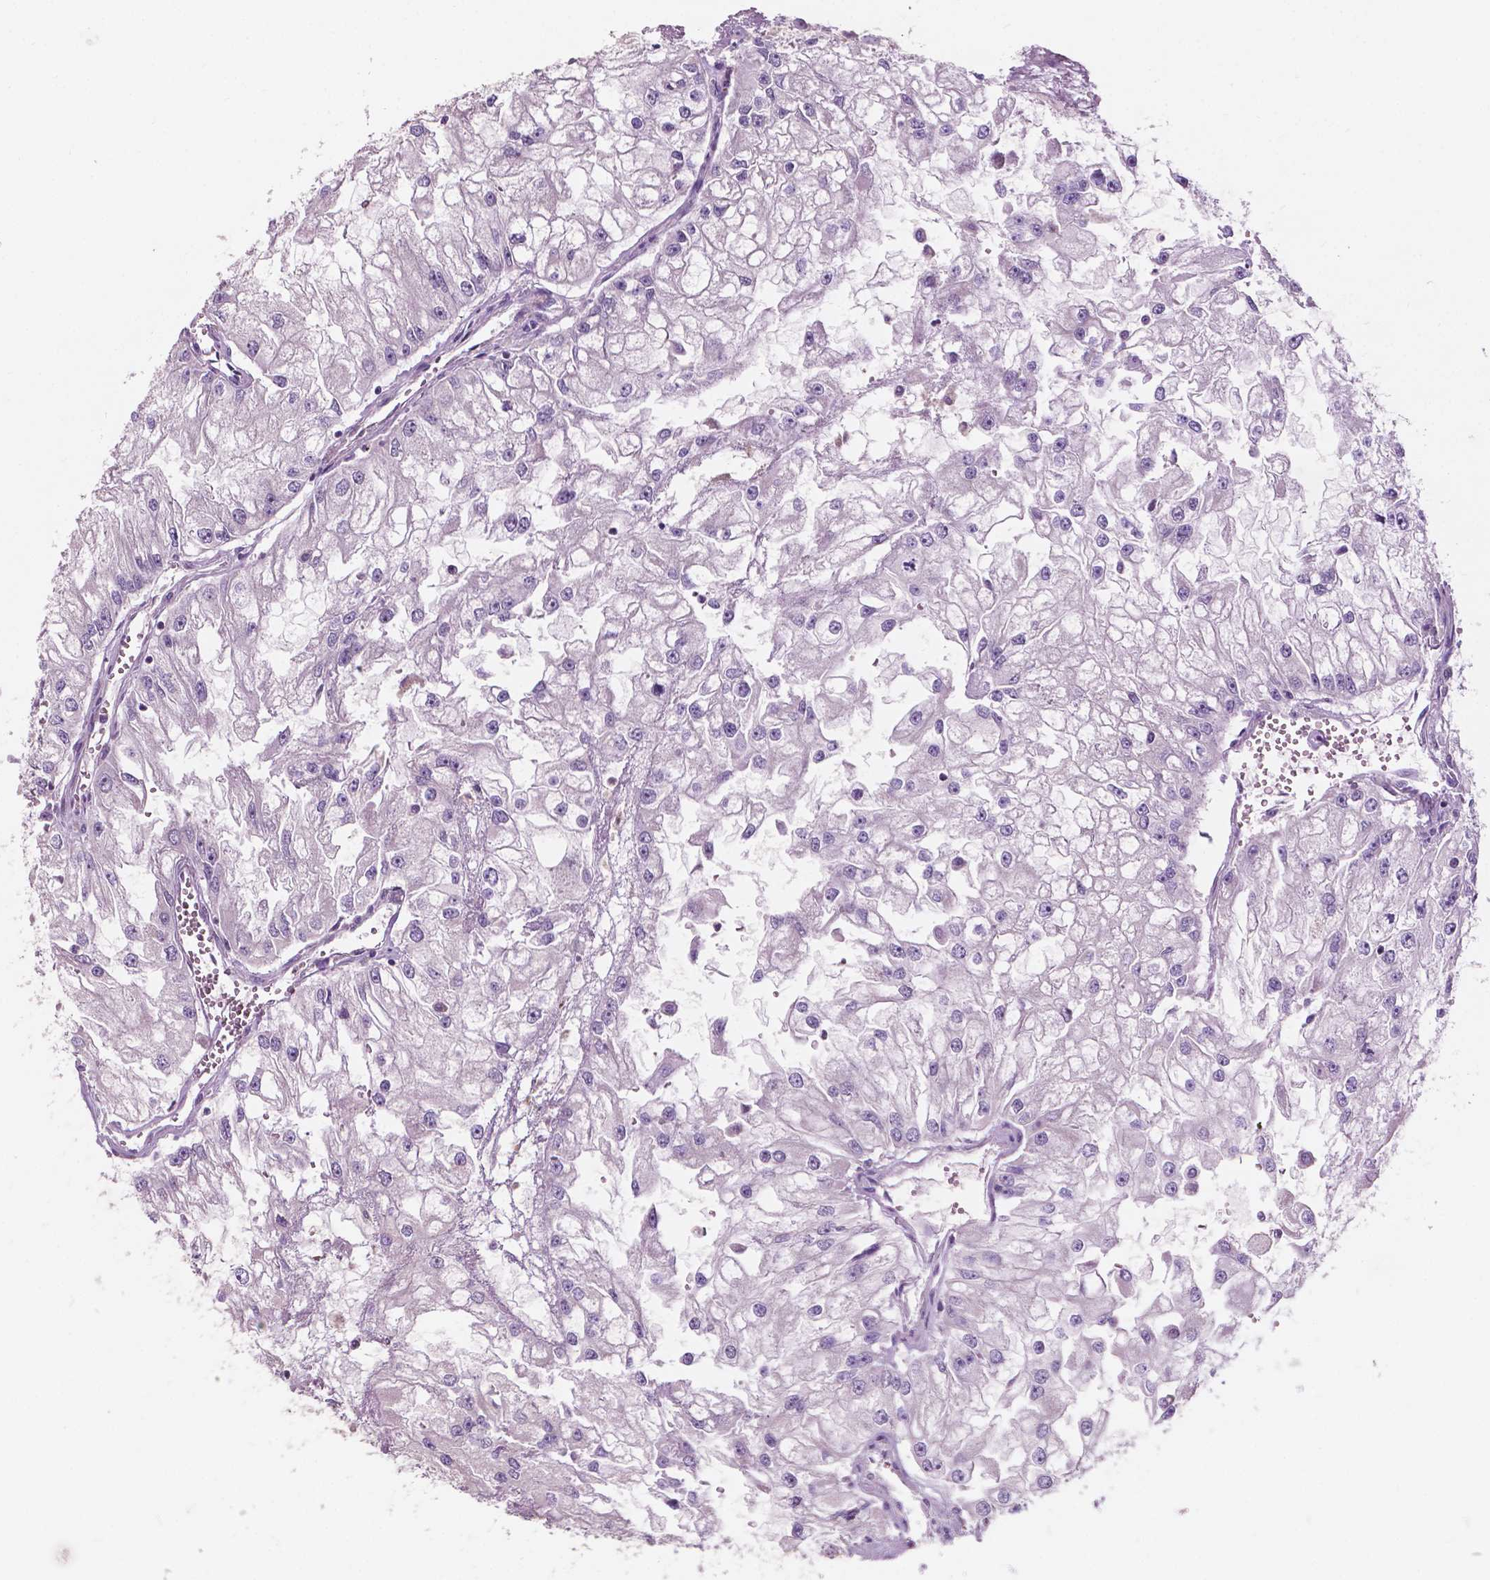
{"staining": {"intensity": "negative", "quantity": "none", "location": "none"}, "tissue": "renal cancer", "cell_type": "Tumor cells", "image_type": "cancer", "snomed": [{"axis": "morphology", "description": "Adenocarcinoma, NOS"}, {"axis": "topography", "description": "Kidney"}], "caption": "Human renal adenocarcinoma stained for a protein using immunohistochemistry demonstrates no expression in tumor cells.", "gene": "NDUFS1", "patient": {"sex": "male", "age": 59}}